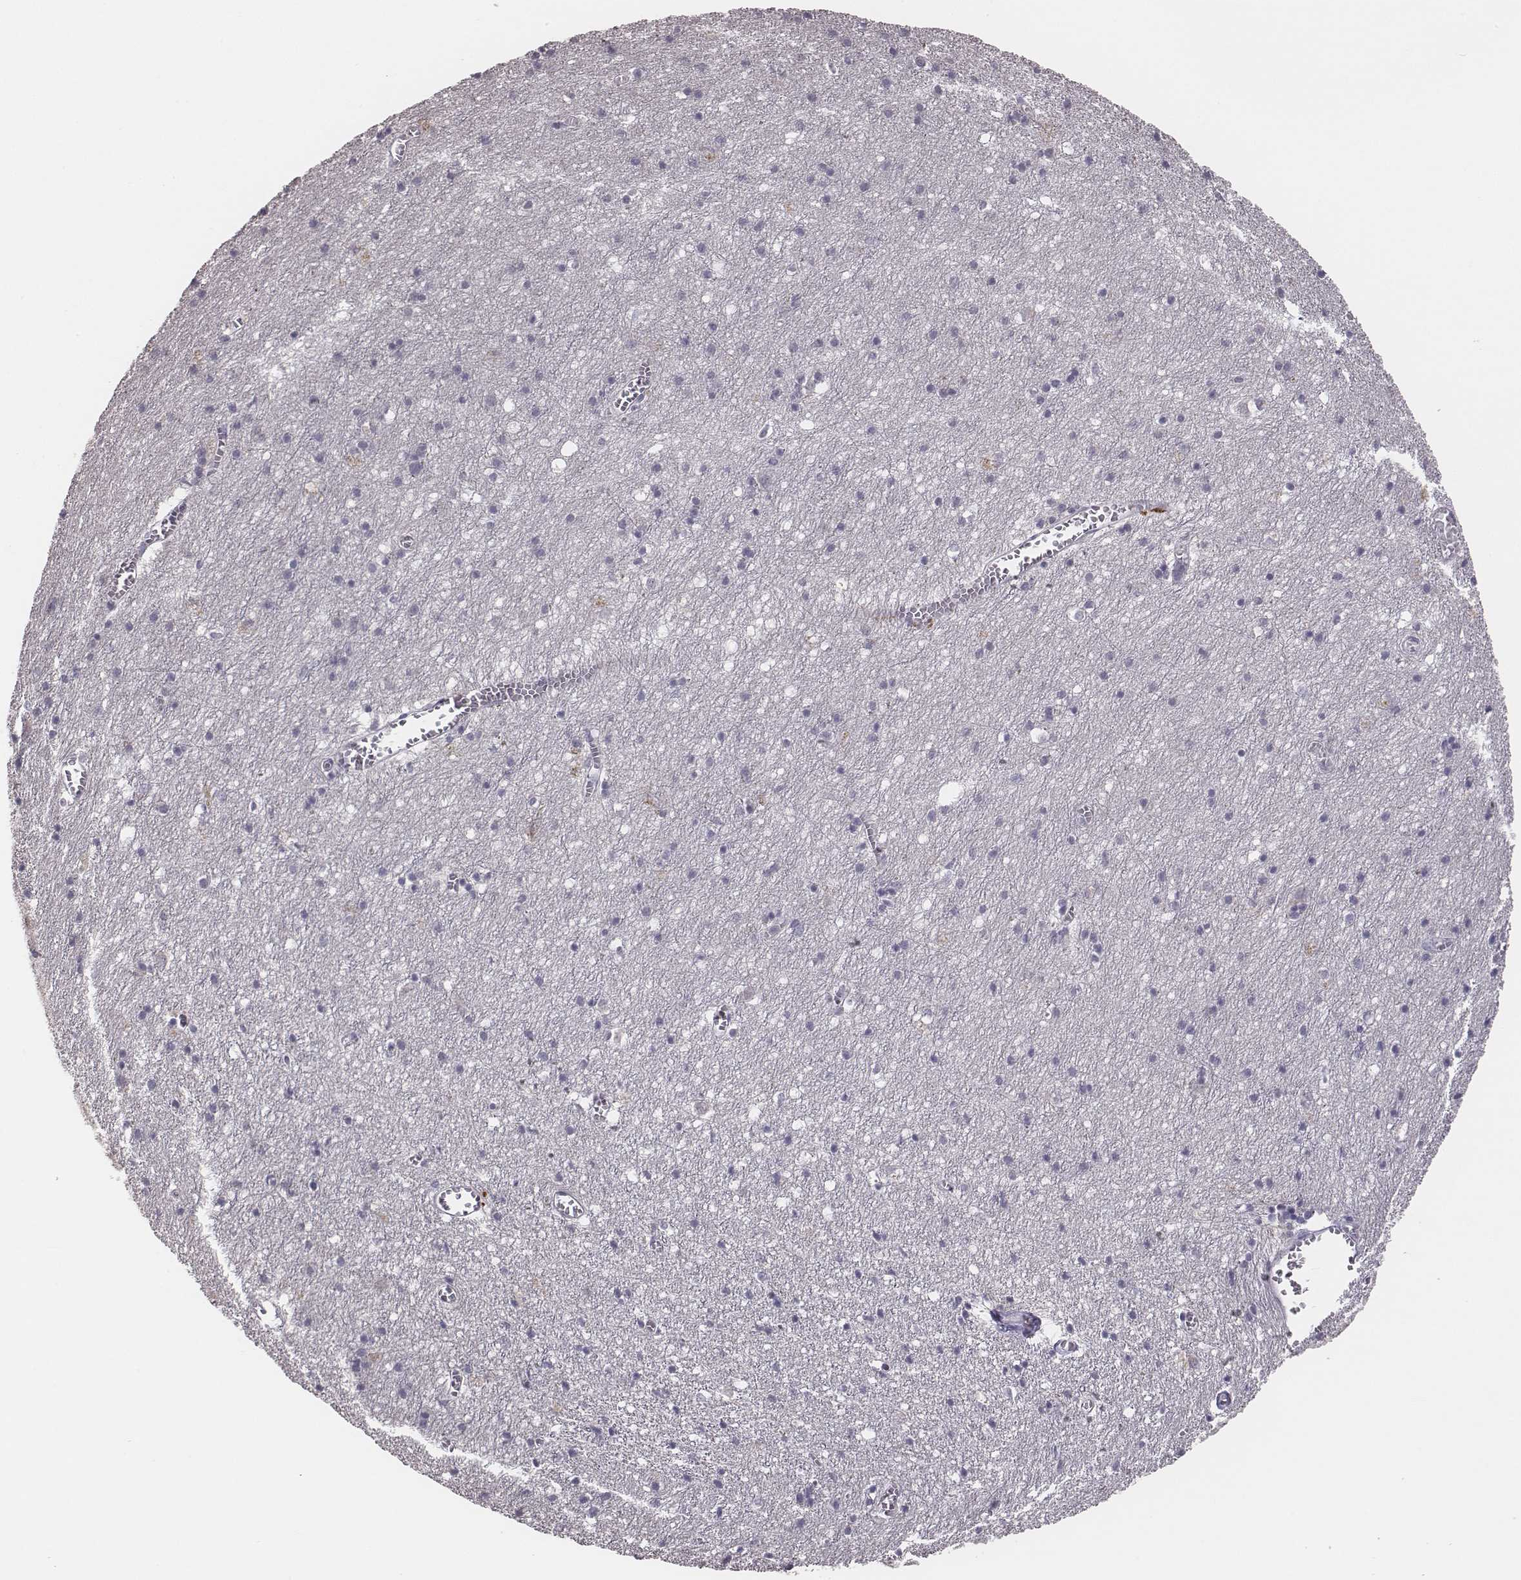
{"staining": {"intensity": "negative", "quantity": "none", "location": "none"}, "tissue": "cerebral cortex", "cell_type": "Endothelial cells", "image_type": "normal", "snomed": [{"axis": "morphology", "description": "Normal tissue, NOS"}, {"axis": "topography", "description": "Cerebral cortex"}], "caption": "Immunohistochemistry (IHC) micrograph of normal human cerebral cortex stained for a protein (brown), which demonstrates no positivity in endothelial cells. (DAB (3,3'-diaminobenzidine) immunohistochemistry with hematoxylin counter stain).", "gene": "SLC22A6", "patient": {"sex": "male", "age": 70}}